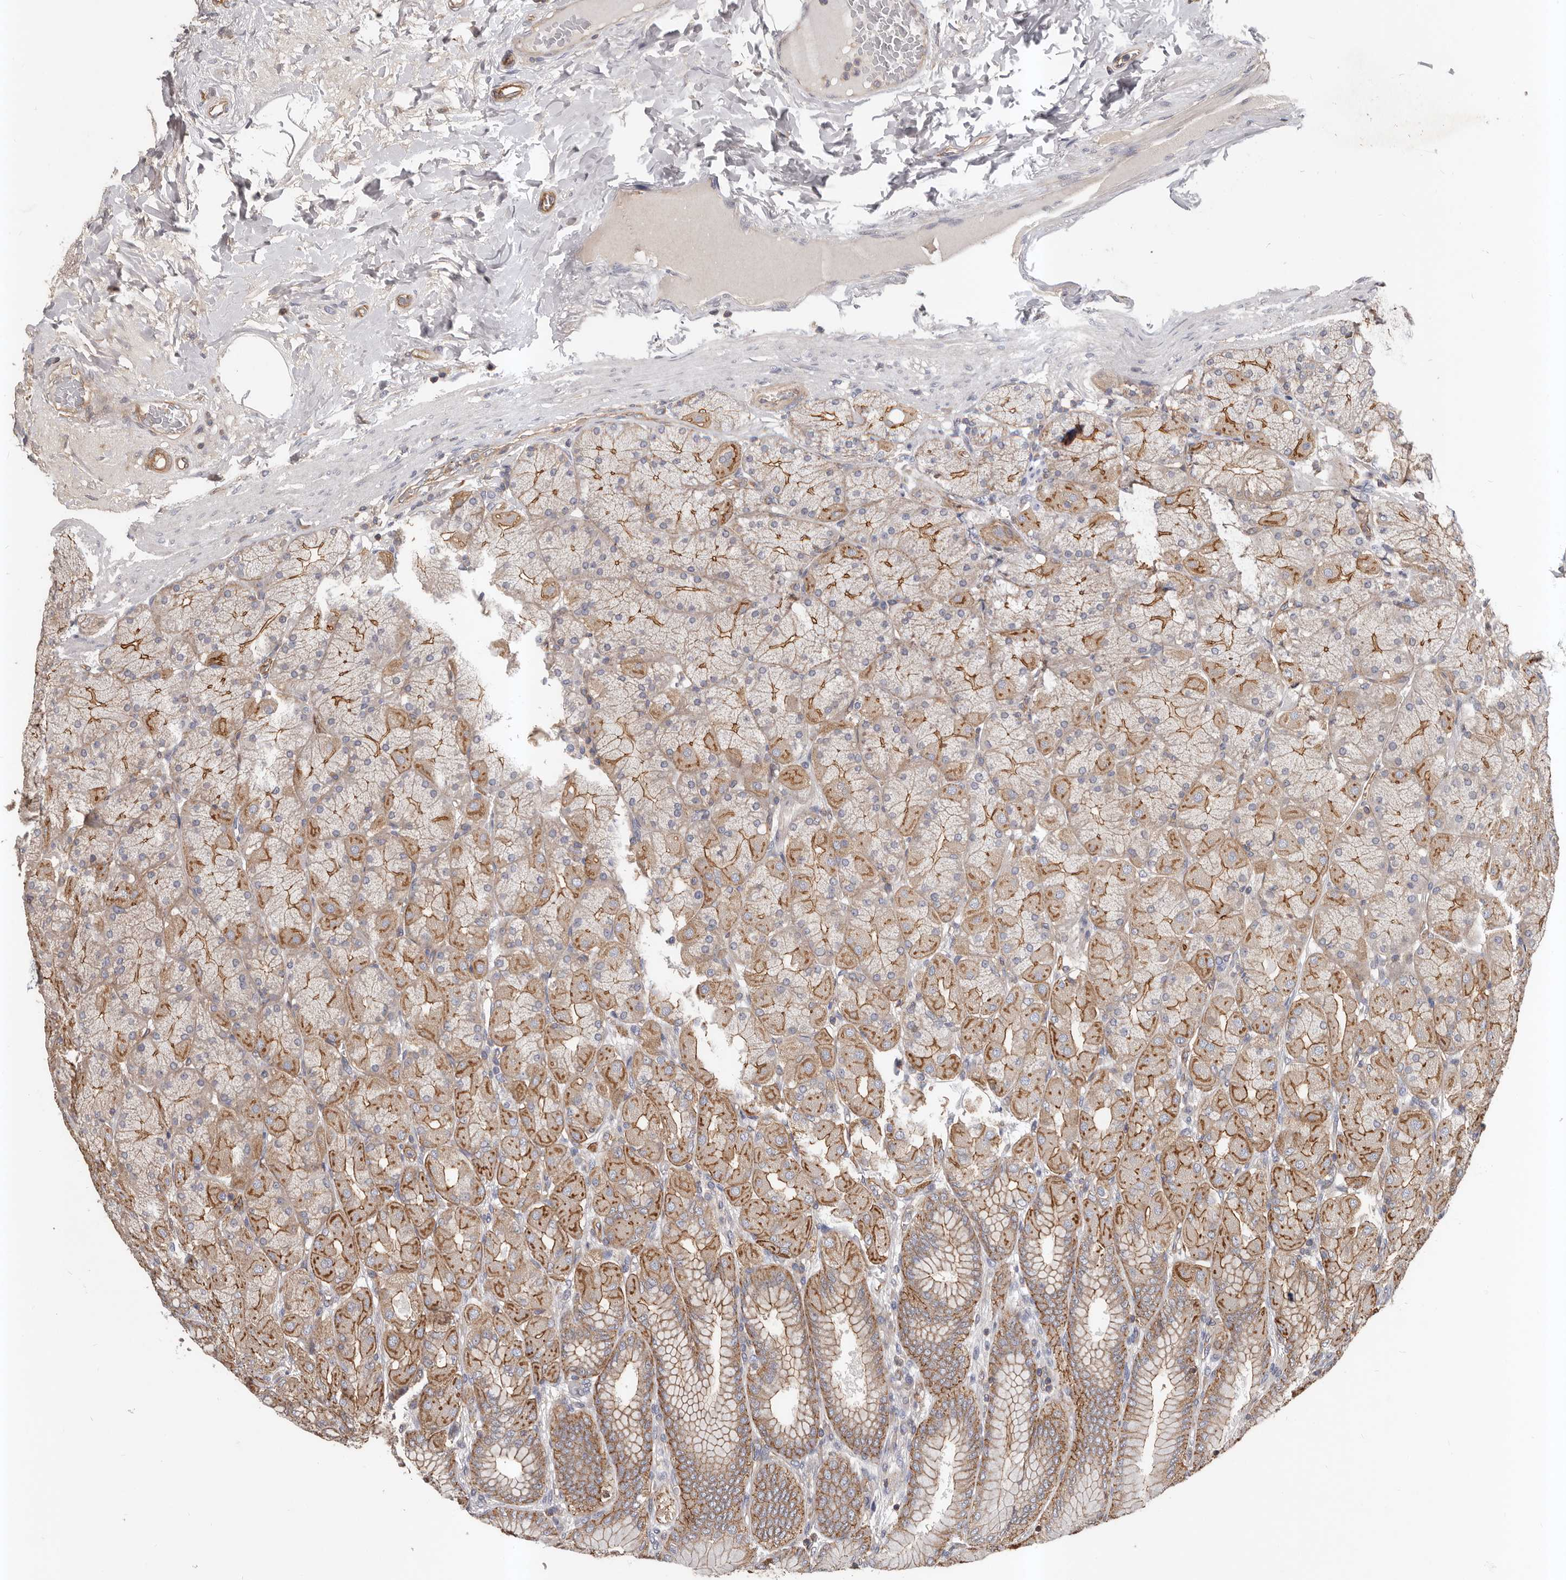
{"staining": {"intensity": "moderate", "quantity": ">75%", "location": "cytoplasmic/membranous"}, "tissue": "stomach", "cell_type": "Glandular cells", "image_type": "normal", "snomed": [{"axis": "morphology", "description": "Normal tissue, NOS"}, {"axis": "topography", "description": "Stomach, upper"}], "caption": "Moderate cytoplasmic/membranous protein positivity is identified in approximately >75% of glandular cells in stomach.", "gene": "PNRC2", "patient": {"sex": "female", "age": 56}}